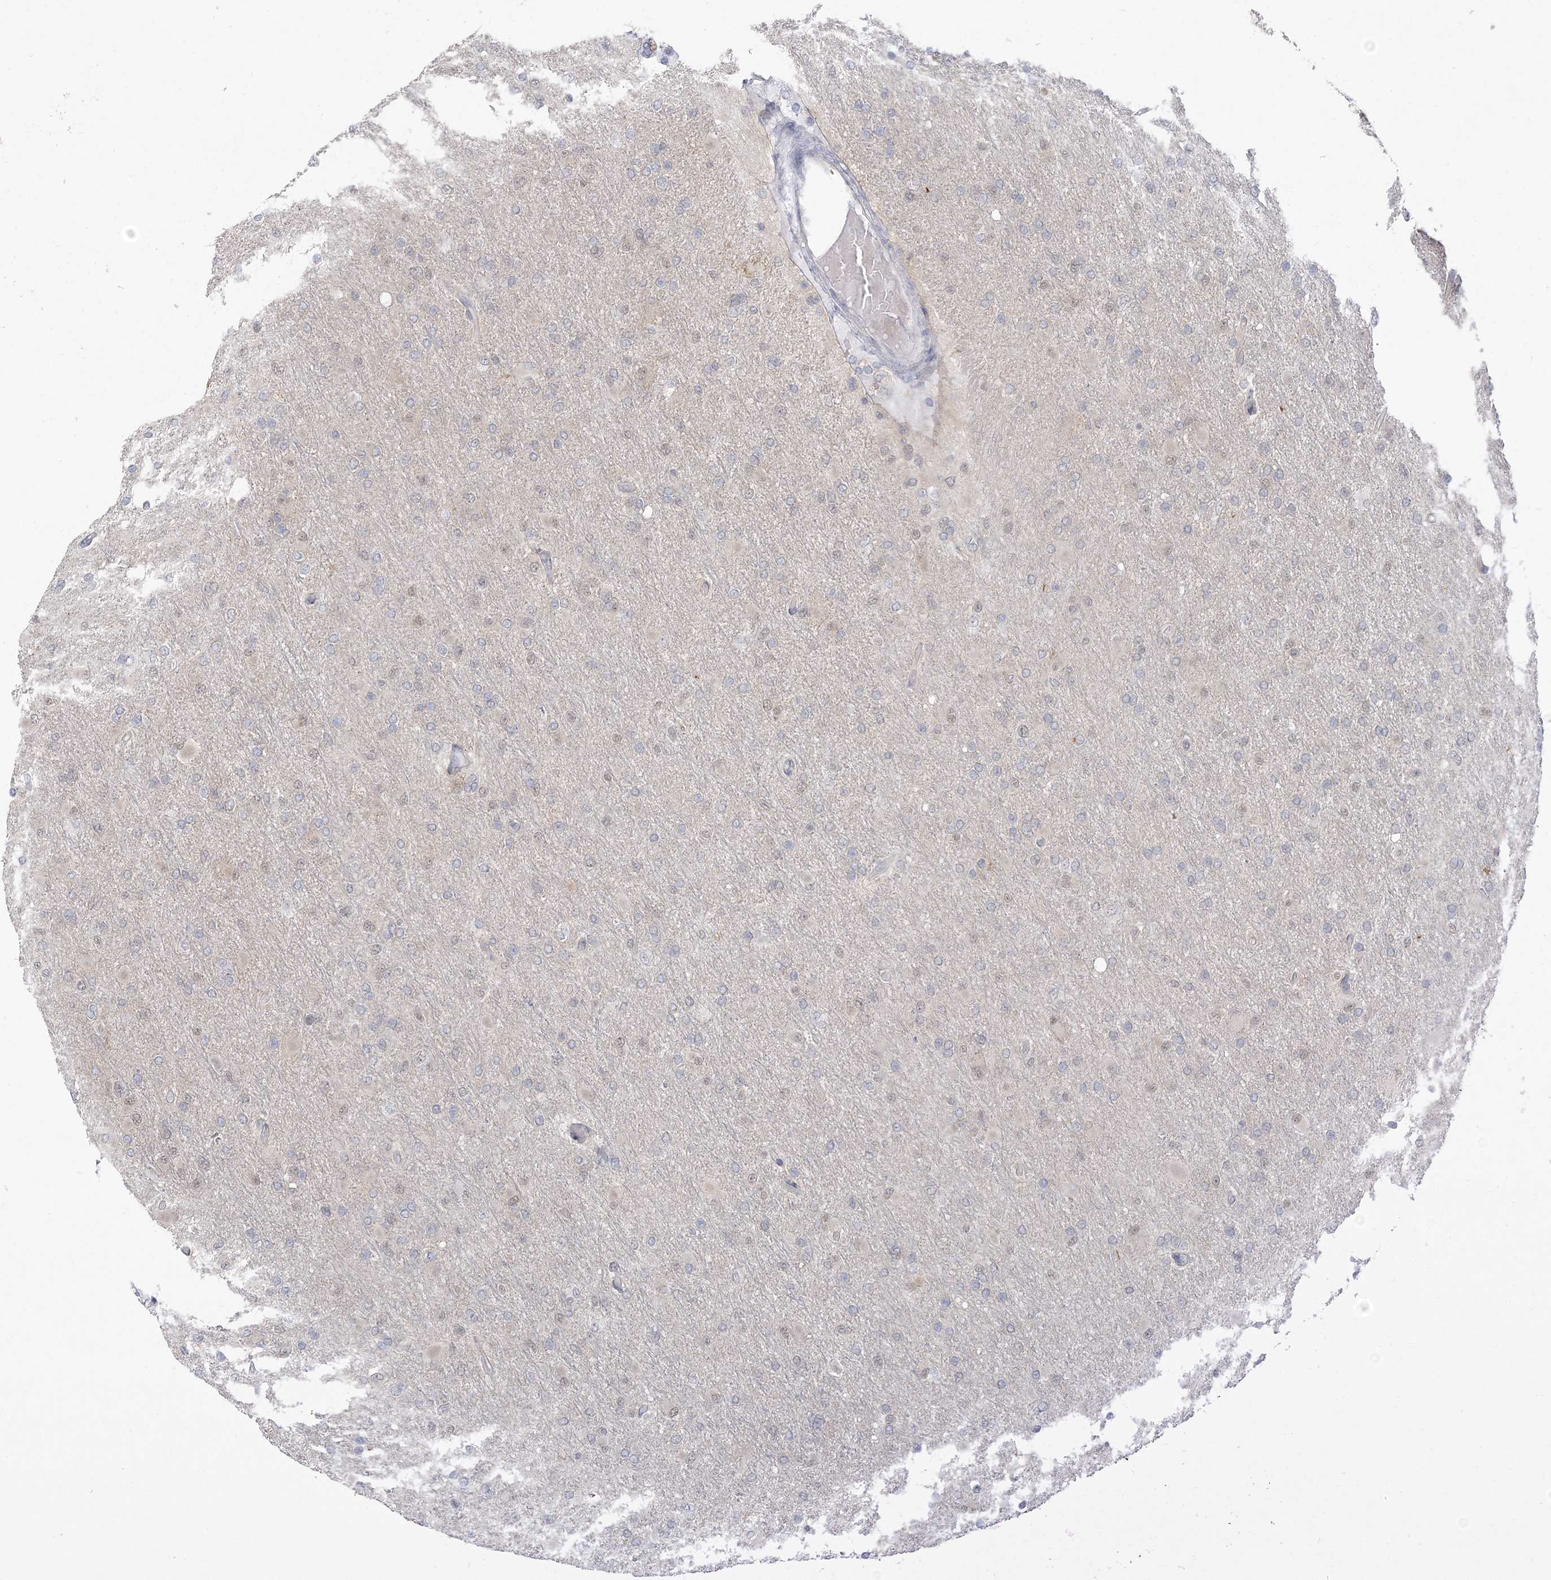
{"staining": {"intensity": "weak", "quantity": "<25%", "location": "nuclear"}, "tissue": "glioma", "cell_type": "Tumor cells", "image_type": "cancer", "snomed": [{"axis": "morphology", "description": "Glioma, malignant, High grade"}, {"axis": "topography", "description": "Cerebral cortex"}], "caption": "Immunohistochemical staining of human glioma reveals no significant expression in tumor cells.", "gene": "ANKS1A", "patient": {"sex": "female", "age": 36}}